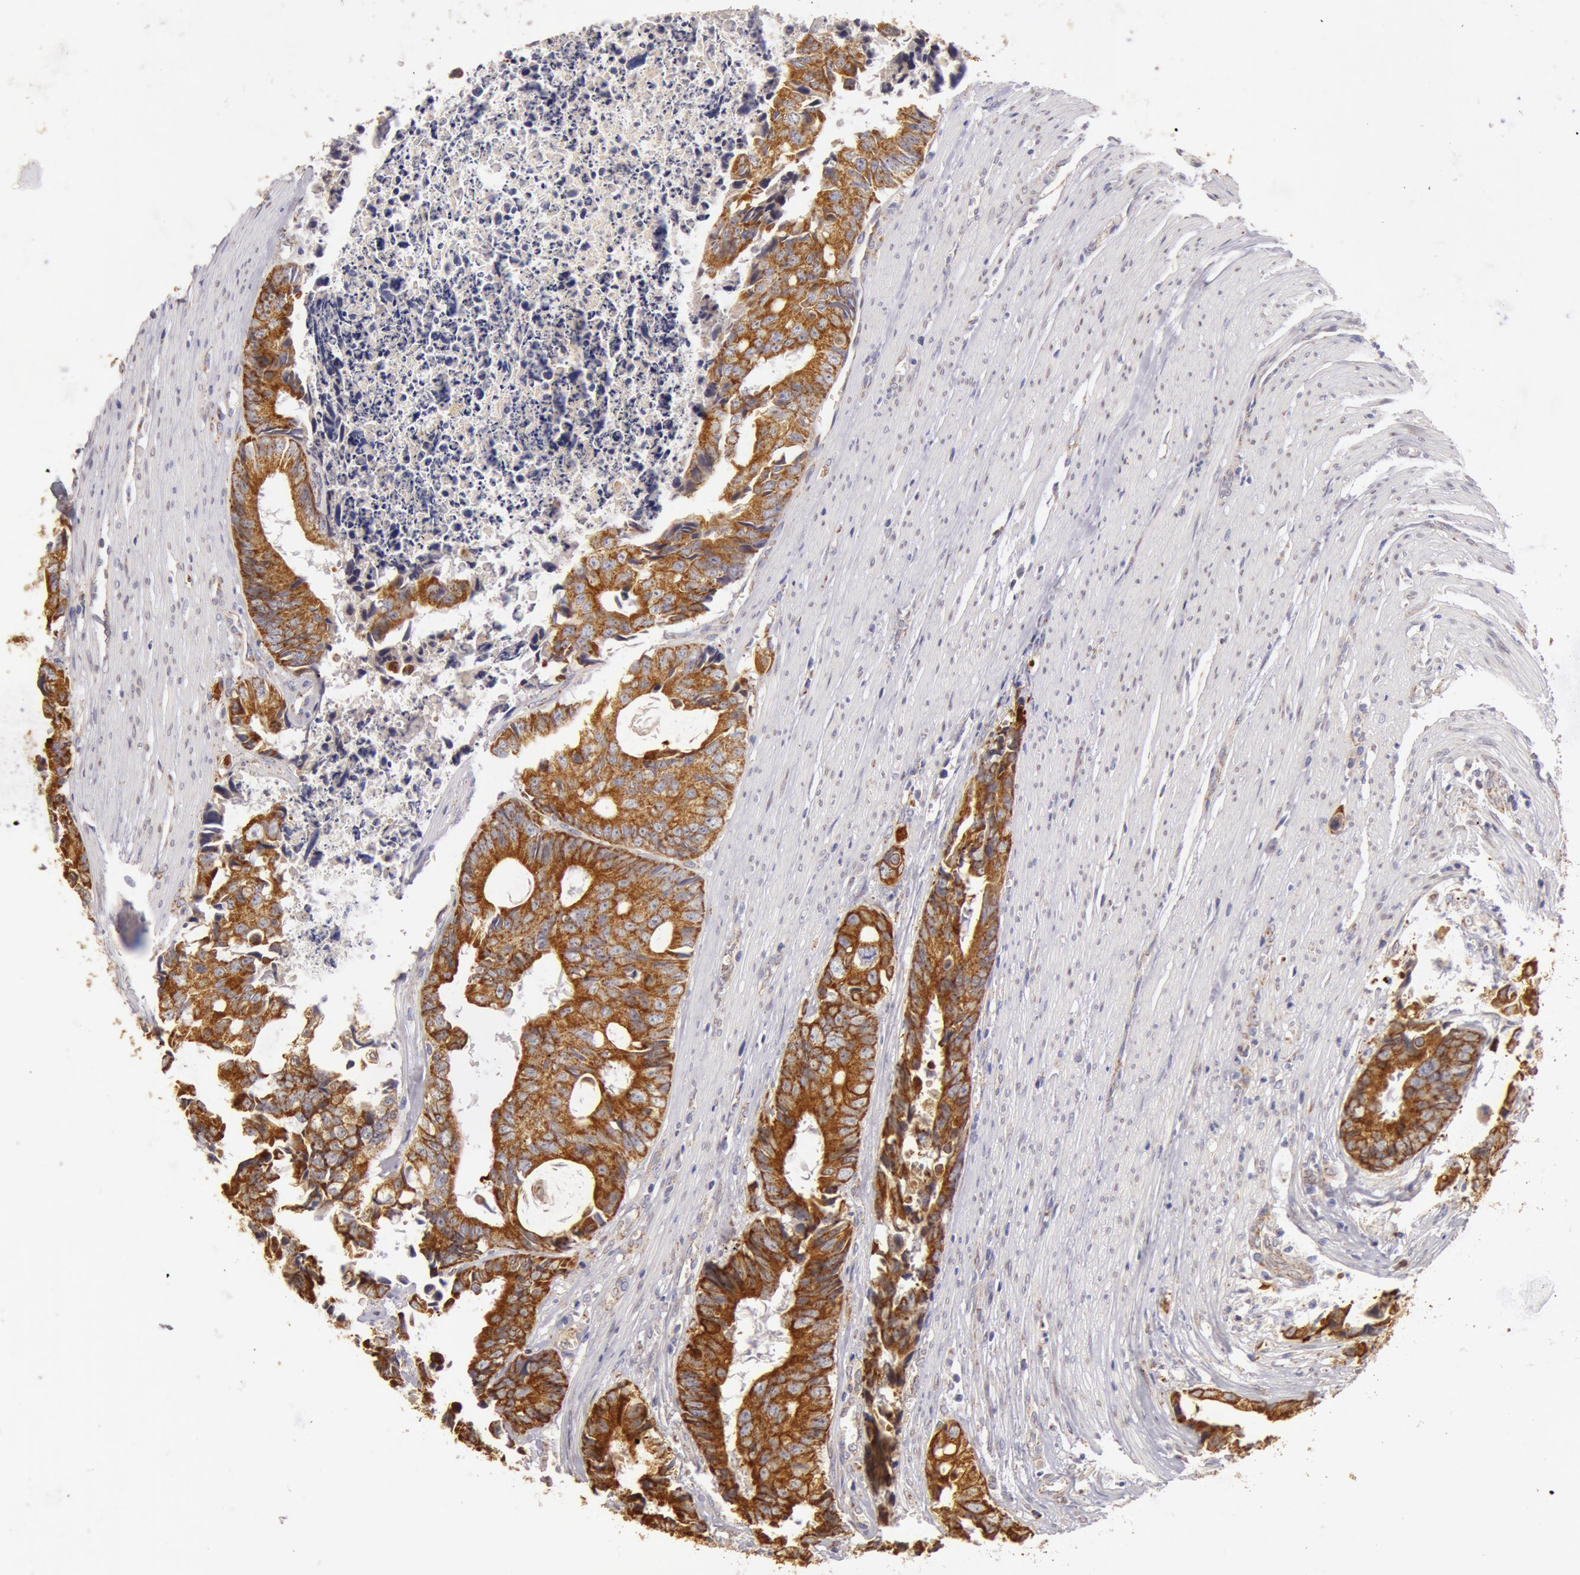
{"staining": {"intensity": "moderate", "quantity": ">75%", "location": "cytoplasmic/membranous"}, "tissue": "colorectal cancer", "cell_type": "Tumor cells", "image_type": "cancer", "snomed": [{"axis": "morphology", "description": "Adenocarcinoma, NOS"}, {"axis": "topography", "description": "Rectum"}], "caption": "Immunohistochemistry staining of colorectal adenocarcinoma, which exhibits medium levels of moderate cytoplasmic/membranous positivity in approximately >75% of tumor cells indicating moderate cytoplasmic/membranous protein staining. The staining was performed using DAB (3,3'-diaminobenzidine) (brown) for protein detection and nuclei were counterstained in hematoxylin (blue).", "gene": "KRT18", "patient": {"sex": "female", "age": 98}}